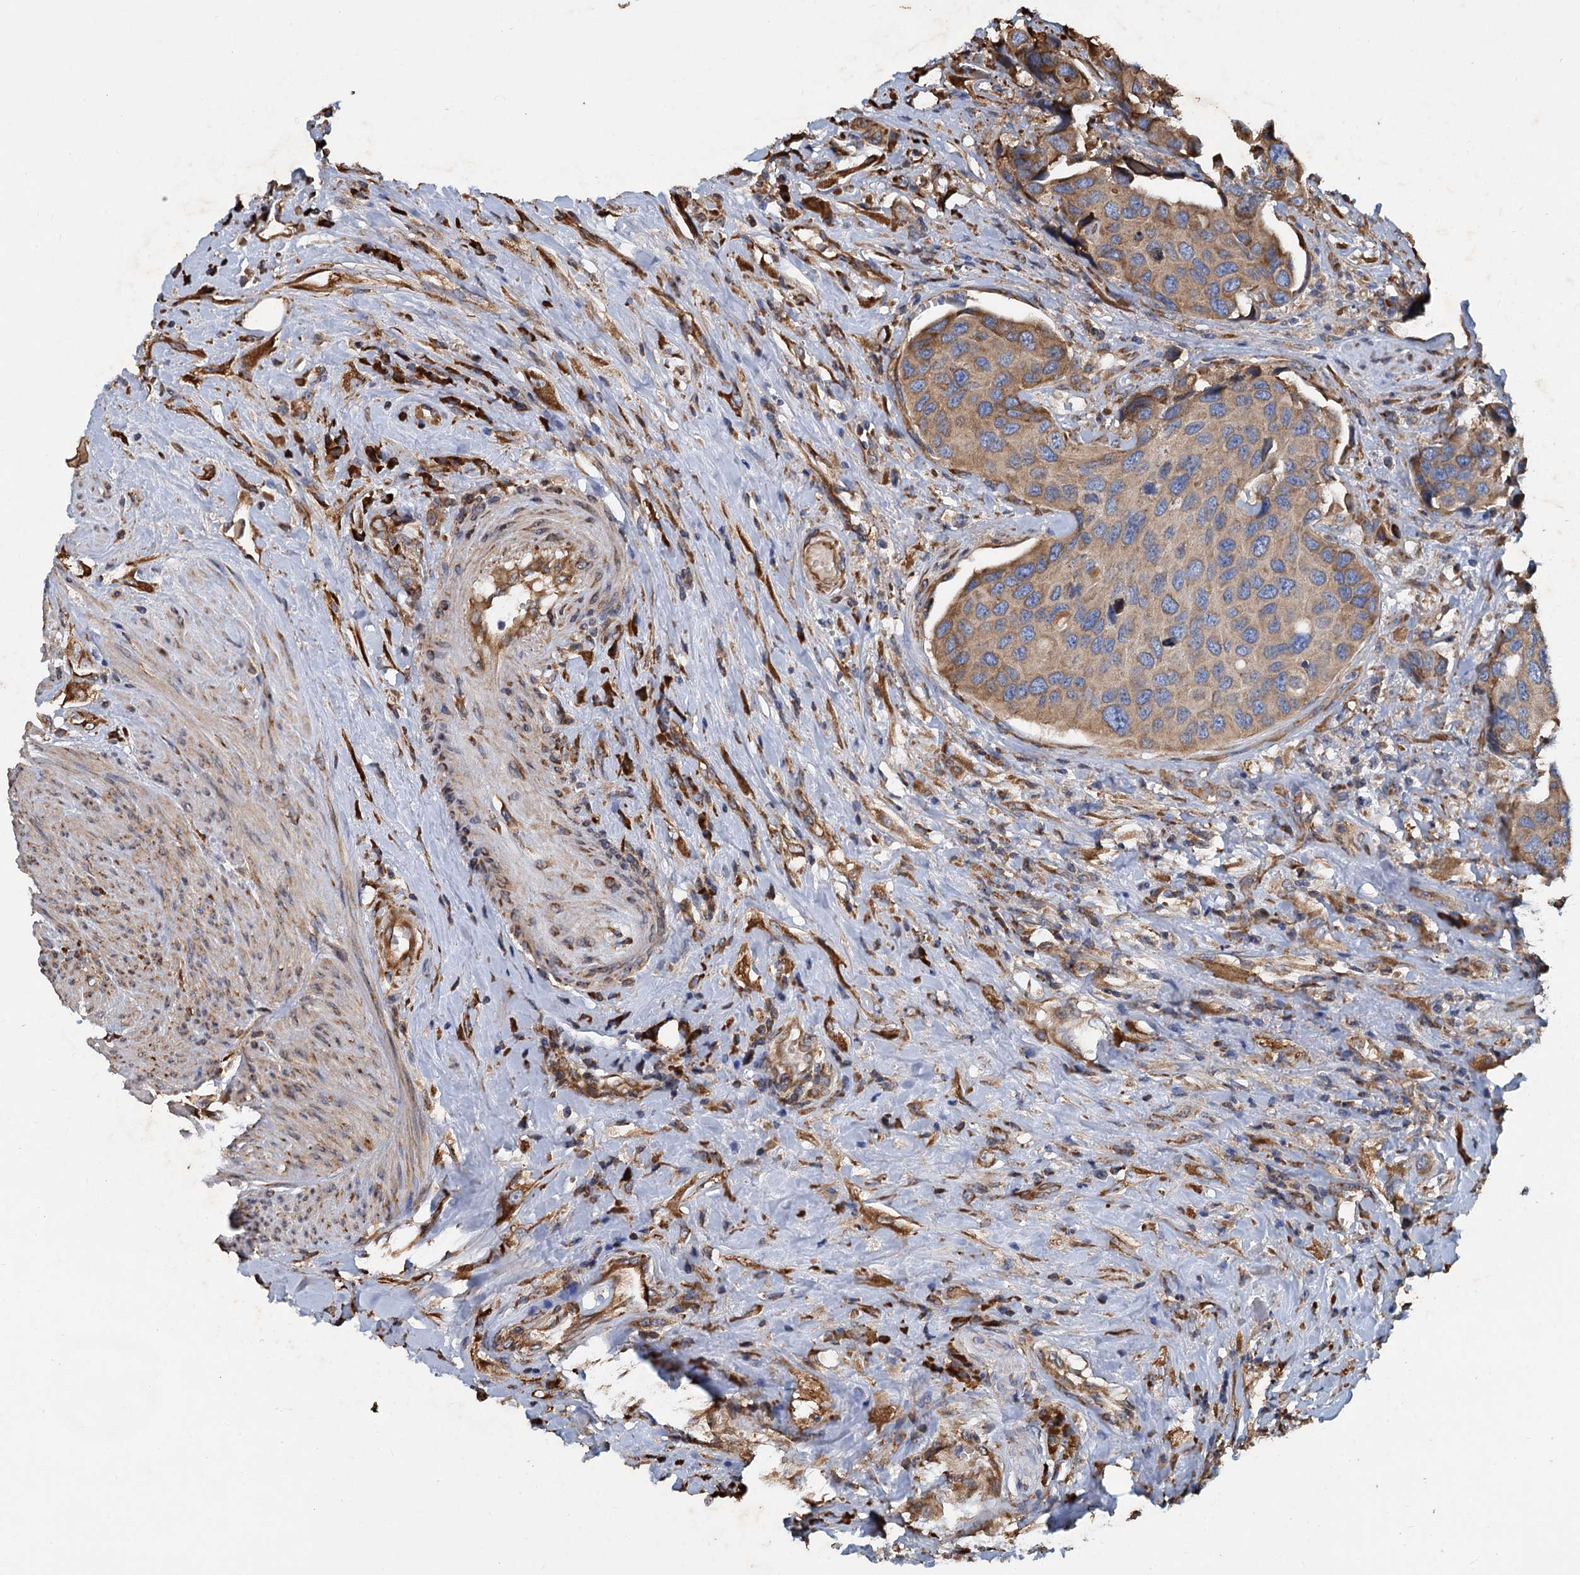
{"staining": {"intensity": "moderate", "quantity": ">75%", "location": "cytoplasmic/membranous"}, "tissue": "urothelial cancer", "cell_type": "Tumor cells", "image_type": "cancer", "snomed": [{"axis": "morphology", "description": "Urothelial carcinoma, High grade"}, {"axis": "topography", "description": "Urinary bladder"}], "caption": "Urothelial cancer tissue shows moderate cytoplasmic/membranous staining in approximately >75% of tumor cells, visualized by immunohistochemistry. (IHC, brightfield microscopy, high magnification).", "gene": "LINS1", "patient": {"sex": "male", "age": 74}}